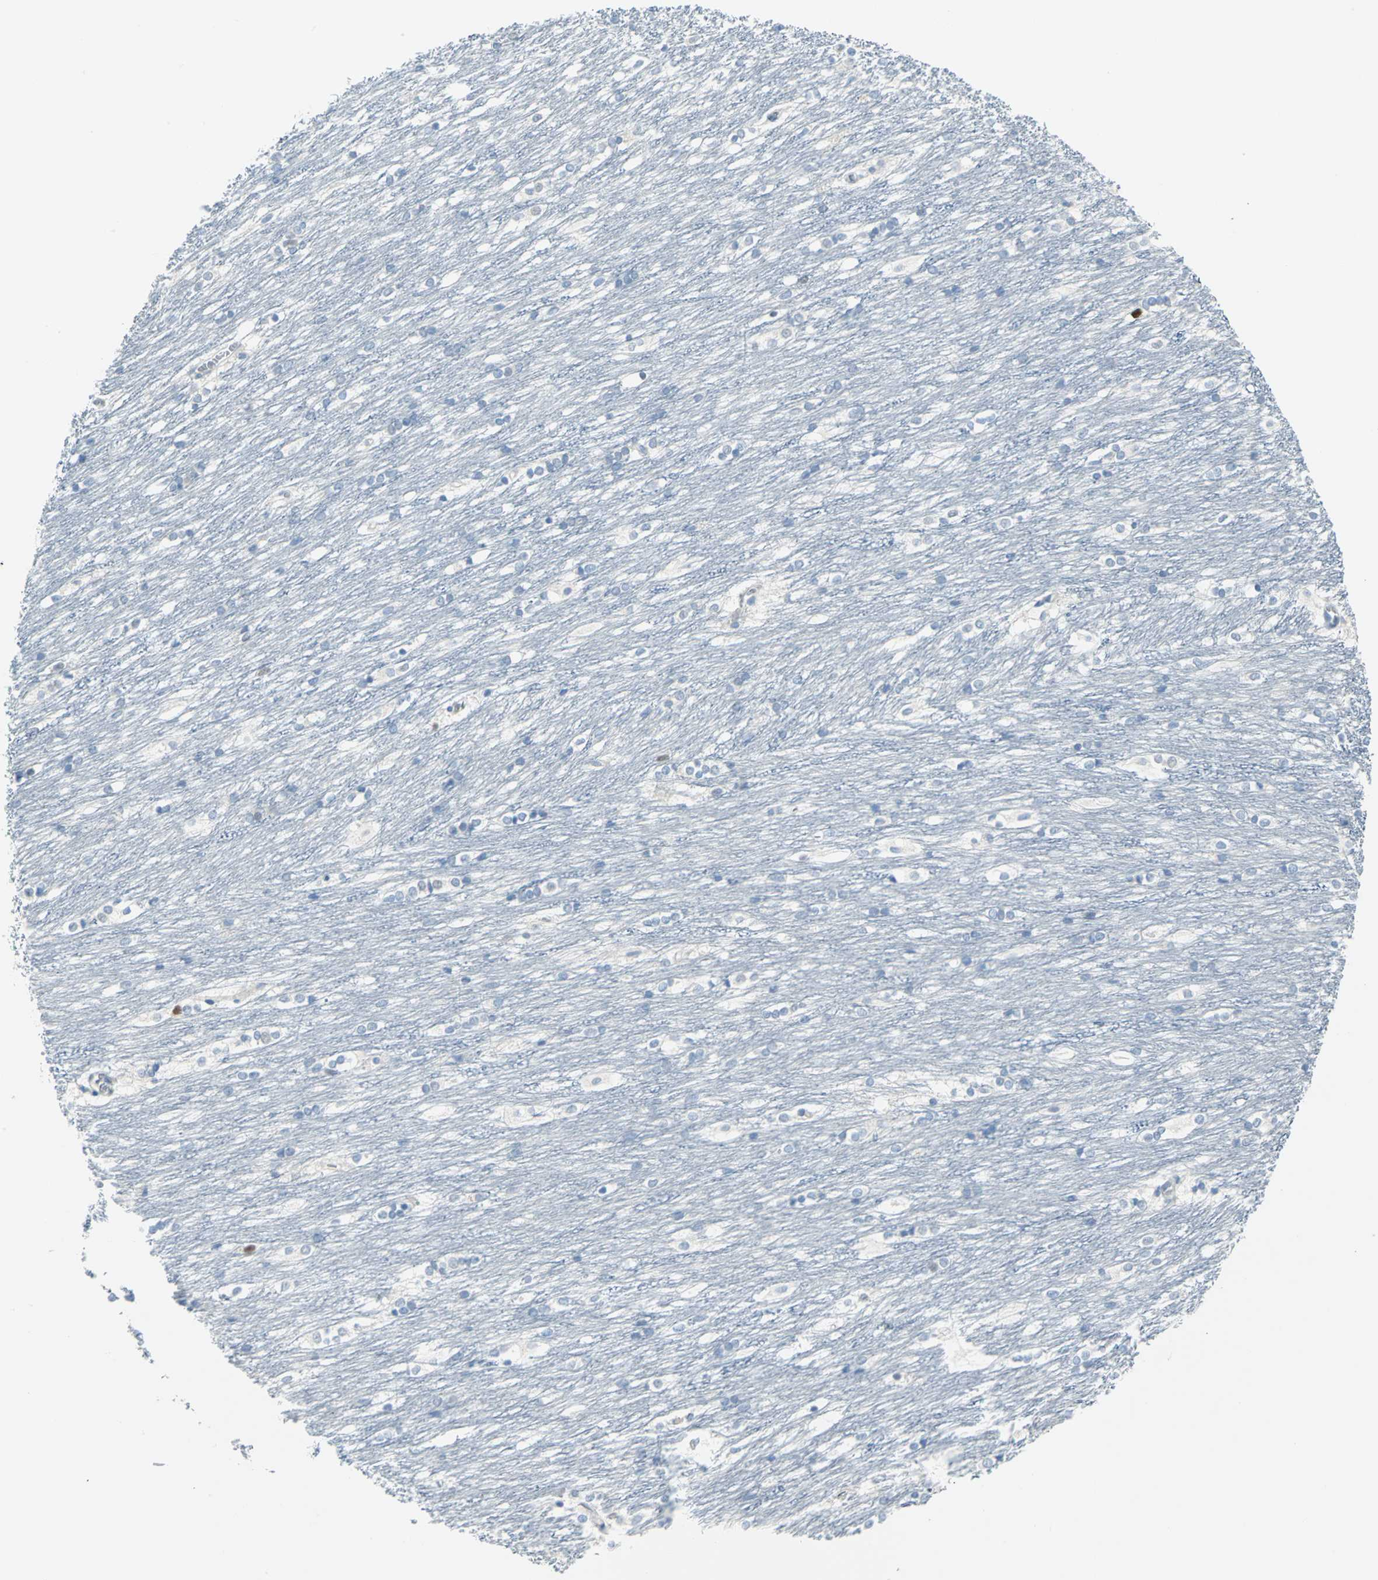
{"staining": {"intensity": "negative", "quantity": "none", "location": "none"}, "tissue": "caudate", "cell_type": "Glial cells", "image_type": "normal", "snomed": [{"axis": "morphology", "description": "Normal tissue, NOS"}, {"axis": "topography", "description": "Lateral ventricle wall"}], "caption": "Immunohistochemistry of benign human caudate demonstrates no positivity in glial cells. (DAB immunohistochemistry with hematoxylin counter stain).", "gene": "MCM4", "patient": {"sex": "female", "age": 19}}